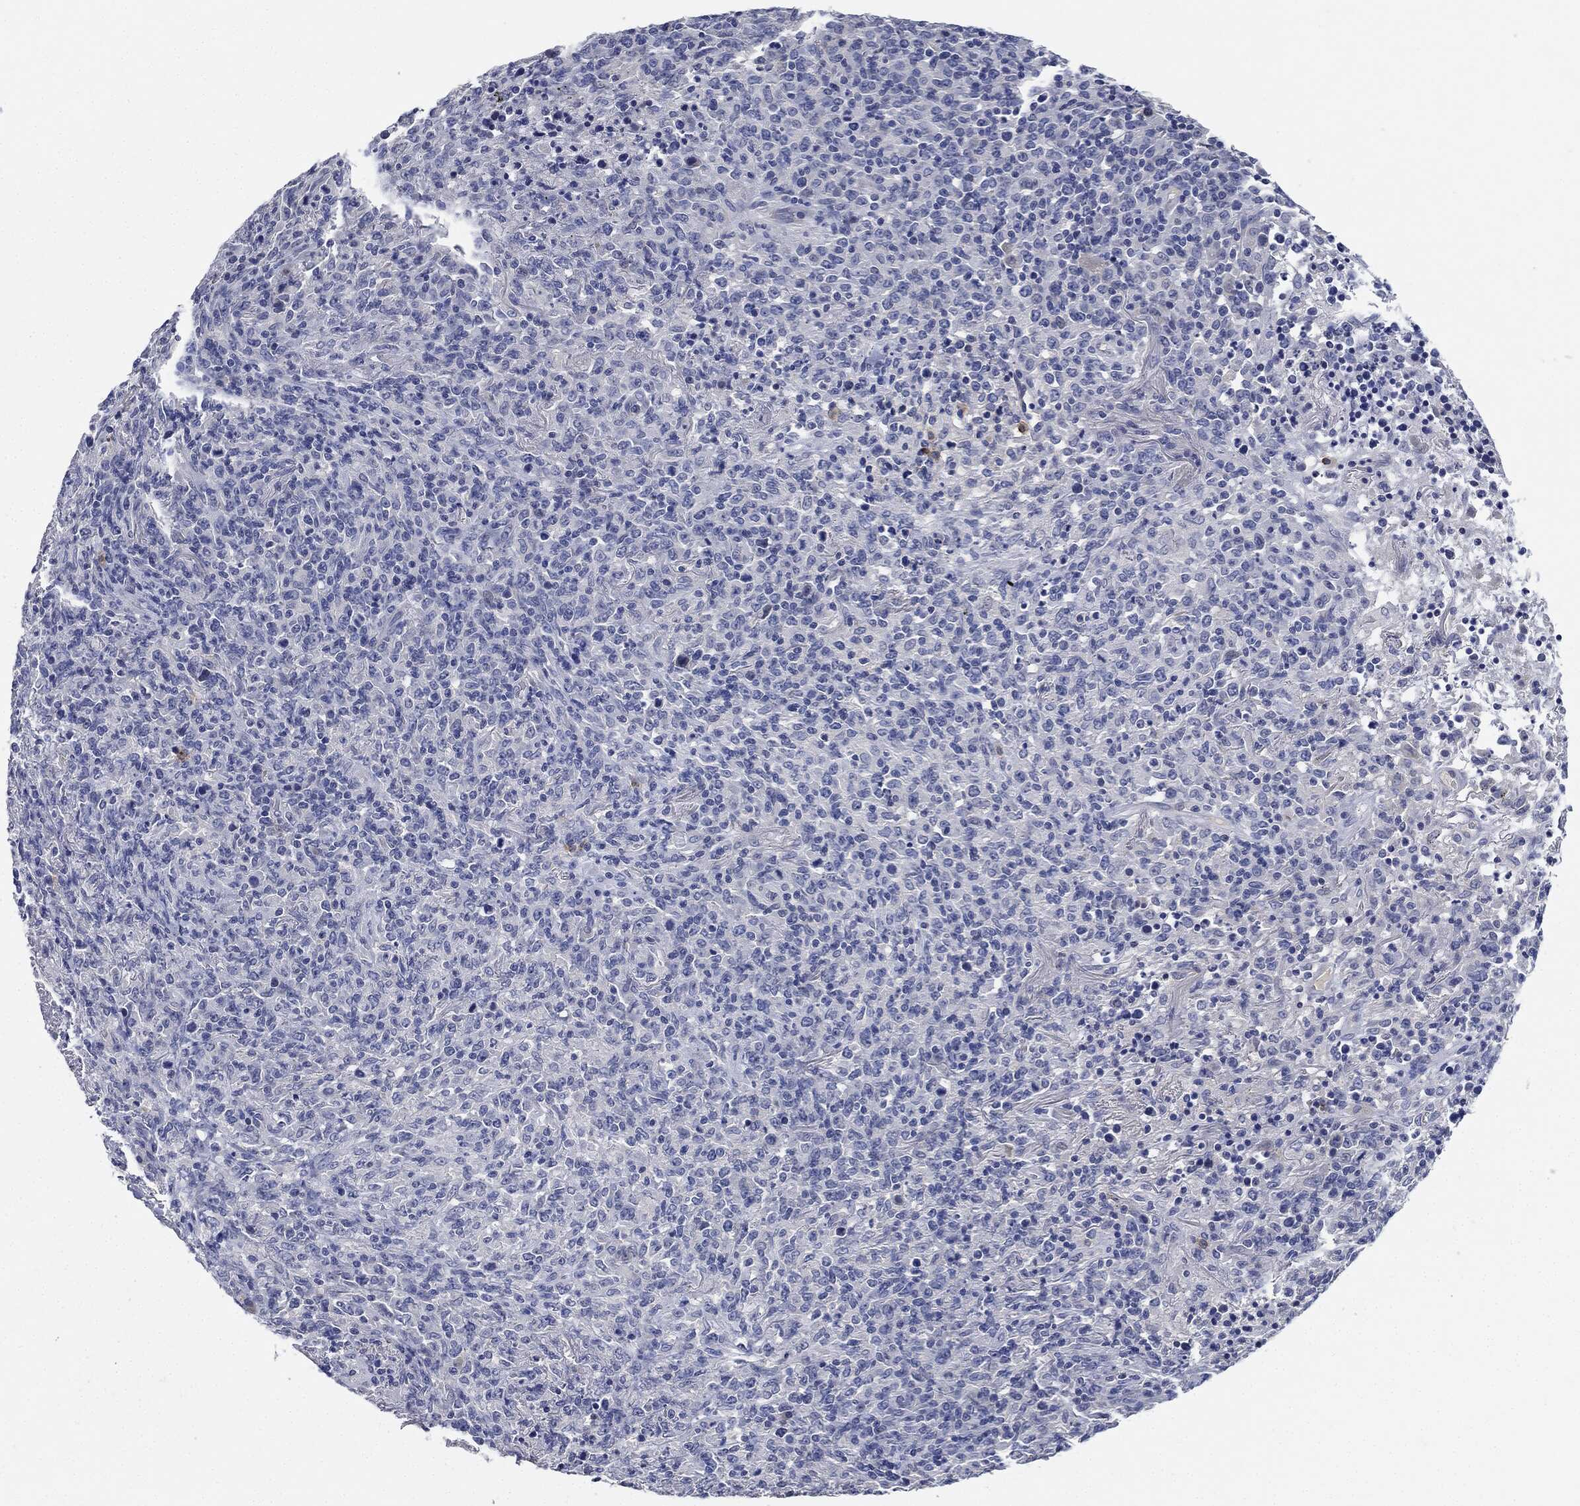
{"staining": {"intensity": "negative", "quantity": "none", "location": "none"}, "tissue": "lymphoma", "cell_type": "Tumor cells", "image_type": "cancer", "snomed": [{"axis": "morphology", "description": "Malignant lymphoma, non-Hodgkin's type, High grade"}, {"axis": "topography", "description": "Lung"}], "caption": "A photomicrograph of human lymphoma is negative for staining in tumor cells. (Stains: DAB immunohistochemistry (IHC) with hematoxylin counter stain, Microscopy: brightfield microscopy at high magnification).", "gene": "NTRK1", "patient": {"sex": "male", "age": 79}}